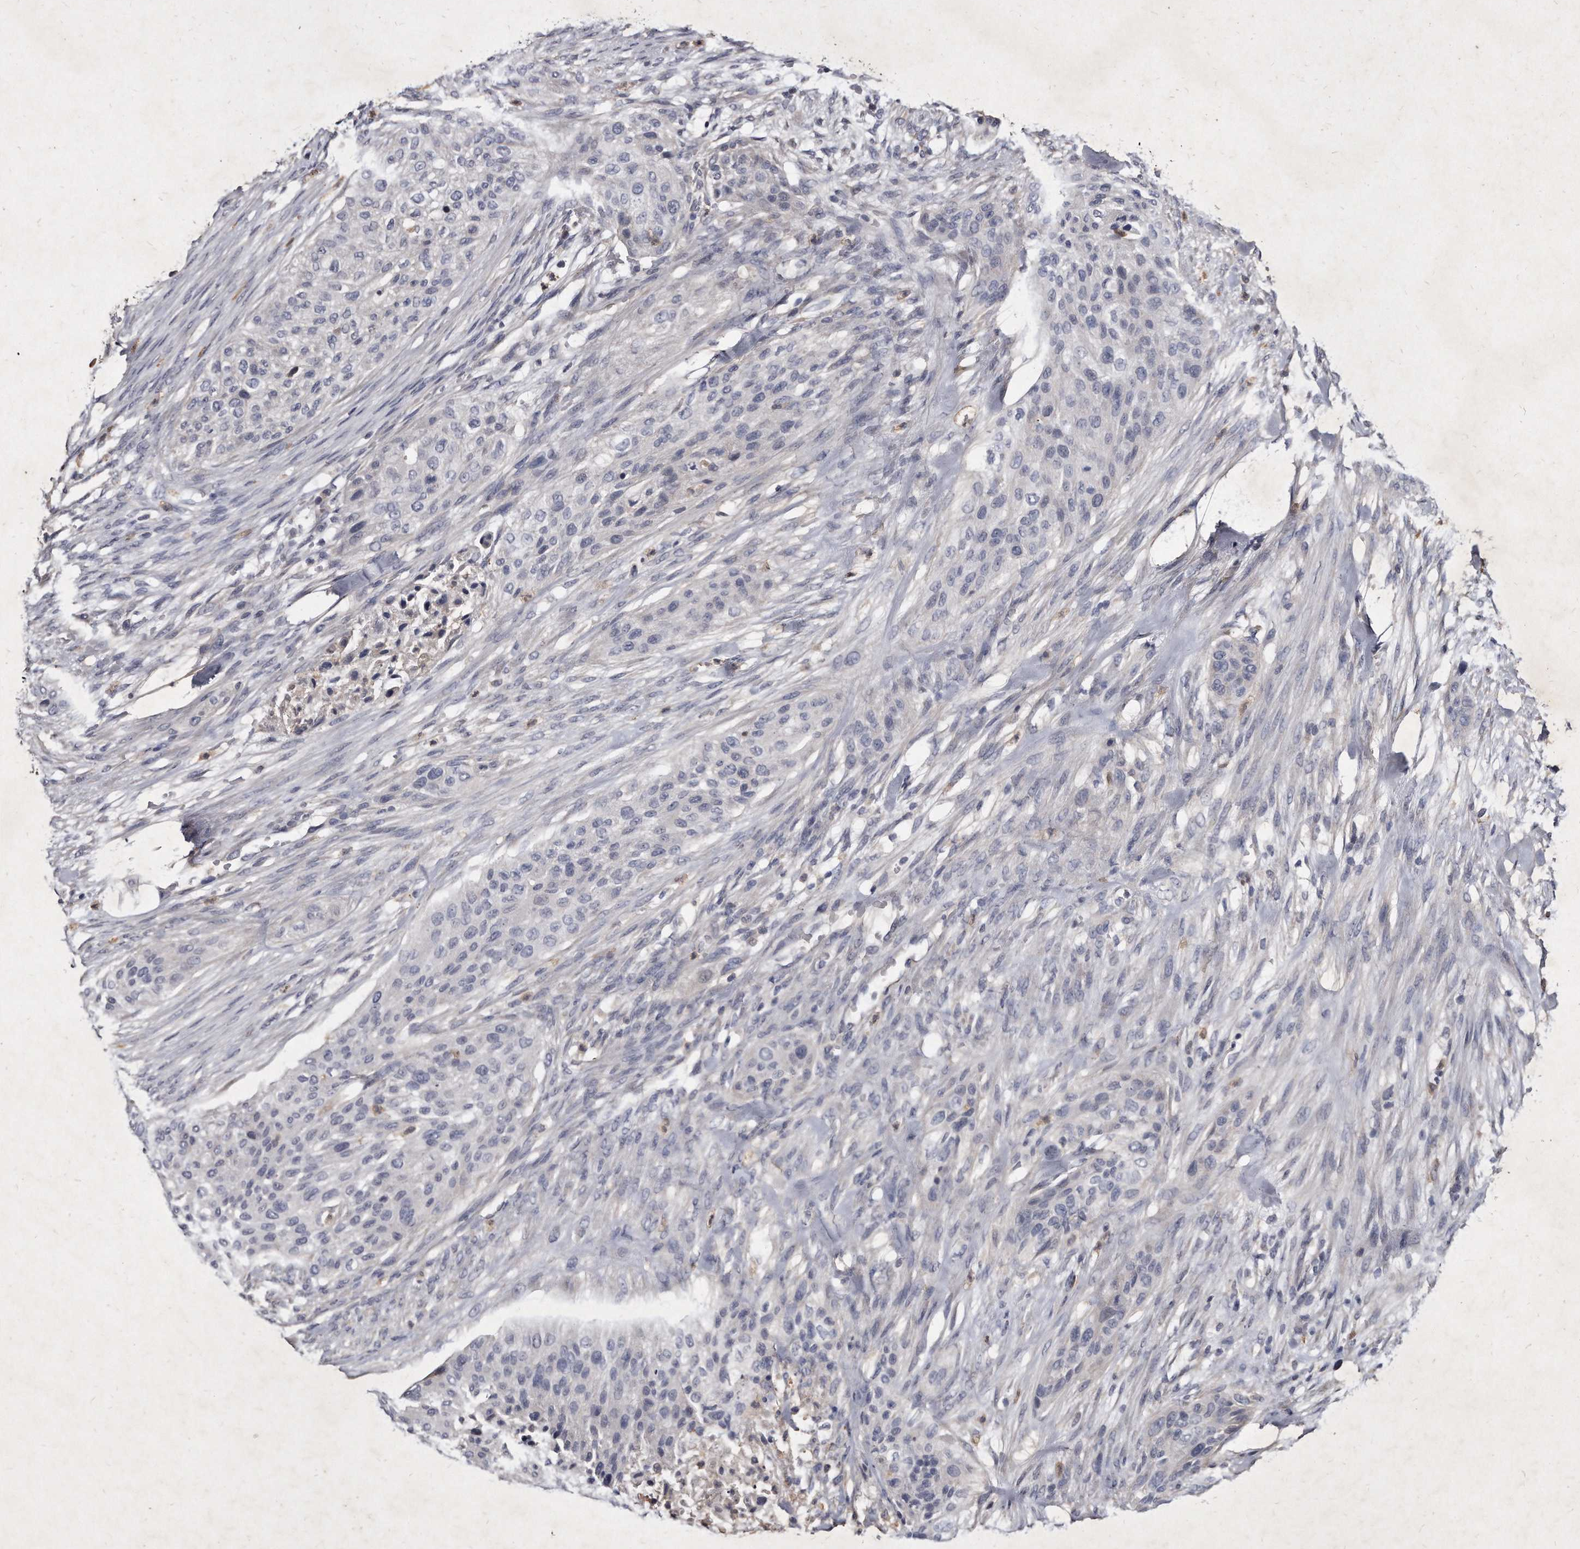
{"staining": {"intensity": "negative", "quantity": "none", "location": "none"}, "tissue": "urothelial cancer", "cell_type": "Tumor cells", "image_type": "cancer", "snomed": [{"axis": "morphology", "description": "Urothelial carcinoma, High grade"}, {"axis": "topography", "description": "Urinary bladder"}], "caption": "IHC micrograph of neoplastic tissue: human high-grade urothelial carcinoma stained with DAB (3,3'-diaminobenzidine) demonstrates no significant protein positivity in tumor cells.", "gene": "KLHDC3", "patient": {"sex": "male", "age": 35}}